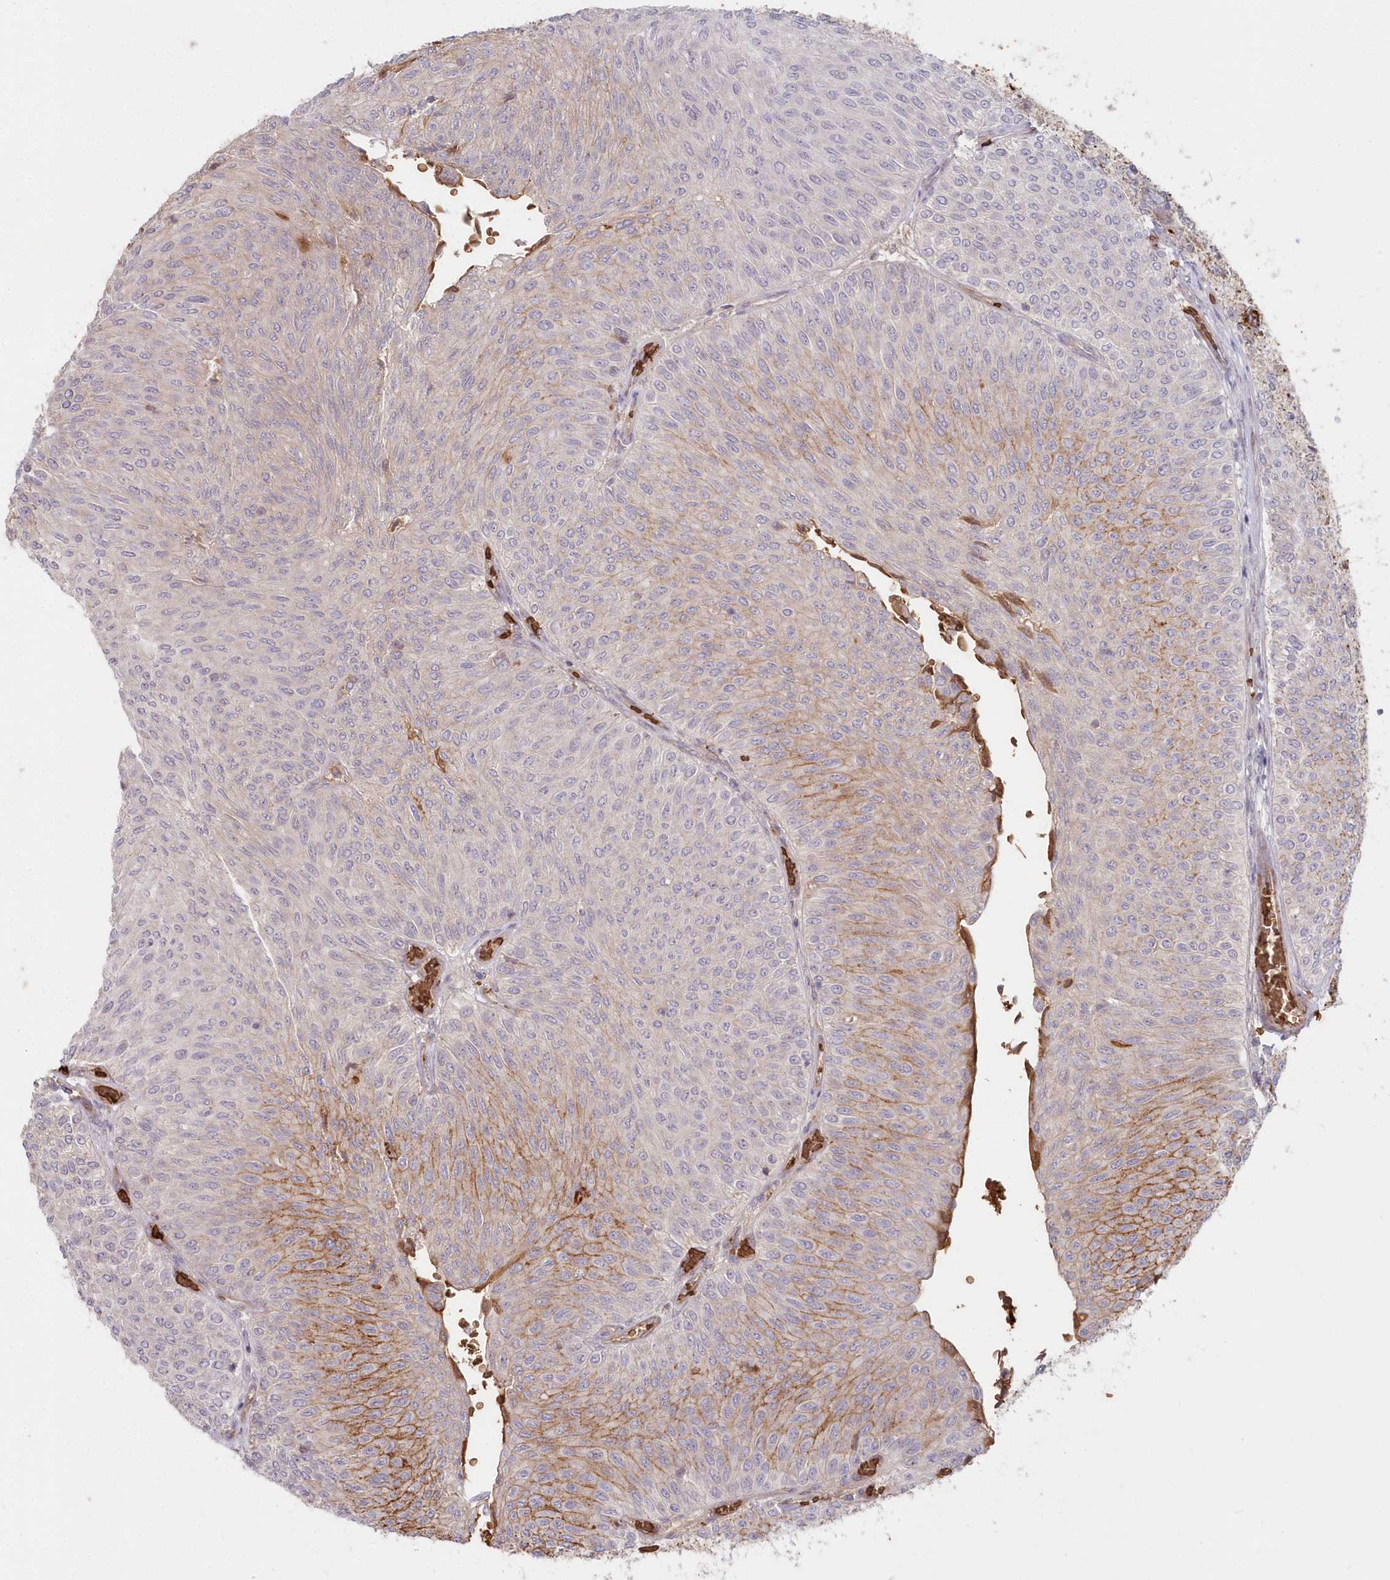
{"staining": {"intensity": "moderate", "quantity": "<25%", "location": "cytoplasmic/membranous"}, "tissue": "urothelial cancer", "cell_type": "Tumor cells", "image_type": "cancer", "snomed": [{"axis": "morphology", "description": "Urothelial carcinoma, Low grade"}, {"axis": "topography", "description": "Urinary bladder"}], "caption": "Approximately <25% of tumor cells in human urothelial cancer reveal moderate cytoplasmic/membranous protein positivity as visualized by brown immunohistochemical staining.", "gene": "SERINC1", "patient": {"sex": "male", "age": 78}}